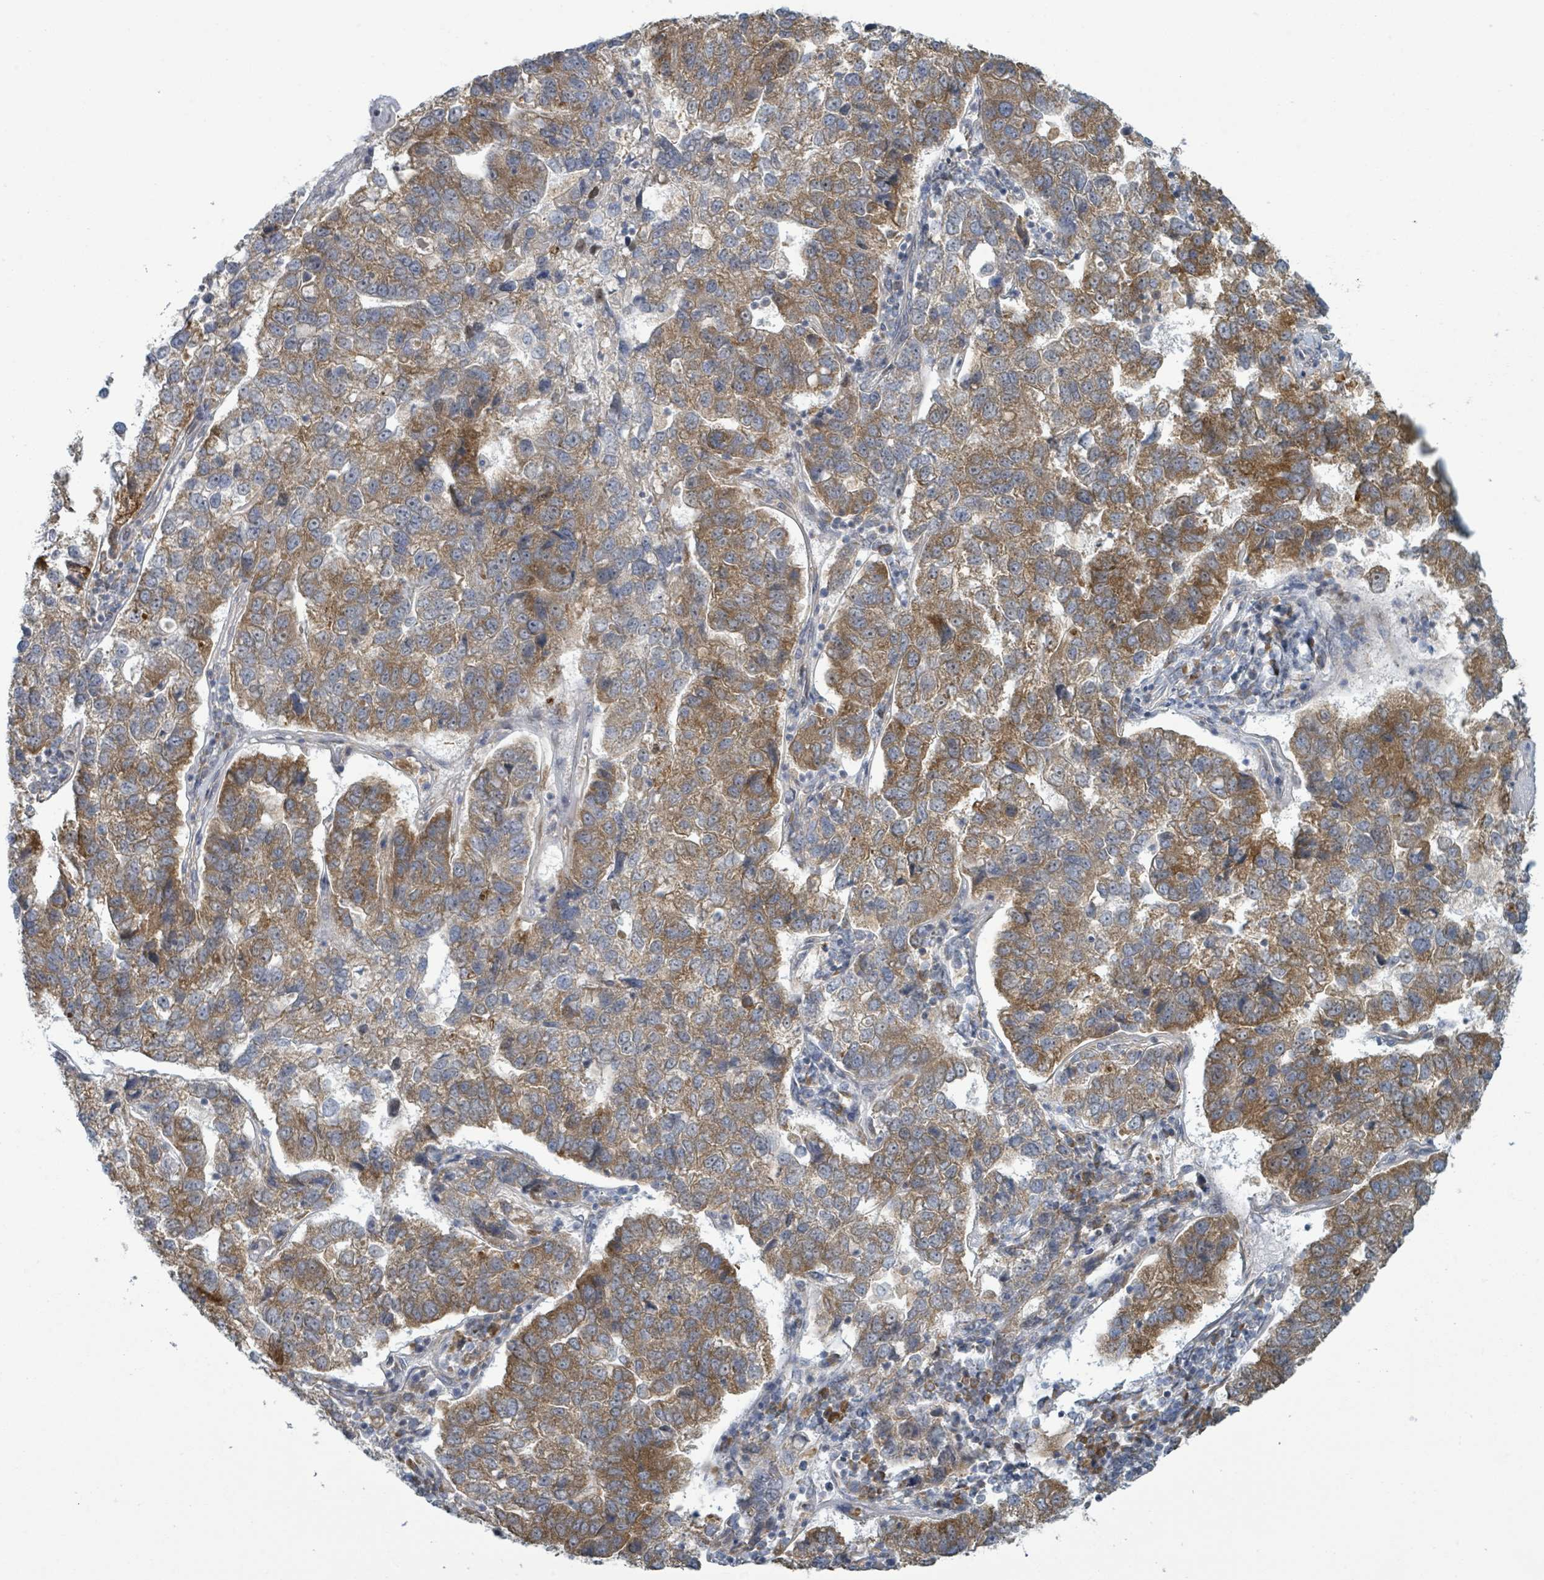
{"staining": {"intensity": "strong", "quantity": "25%-75%", "location": "cytoplasmic/membranous"}, "tissue": "pancreatic cancer", "cell_type": "Tumor cells", "image_type": "cancer", "snomed": [{"axis": "morphology", "description": "Adenocarcinoma, NOS"}, {"axis": "topography", "description": "Pancreas"}], "caption": "Immunohistochemistry of human pancreatic adenocarcinoma demonstrates high levels of strong cytoplasmic/membranous expression in approximately 25%-75% of tumor cells. The staining was performed using DAB (3,3'-diaminobenzidine), with brown indicating positive protein expression. Nuclei are stained blue with hematoxylin.", "gene": "RPL32", "patient": {"sex": "female", "age": 61}}